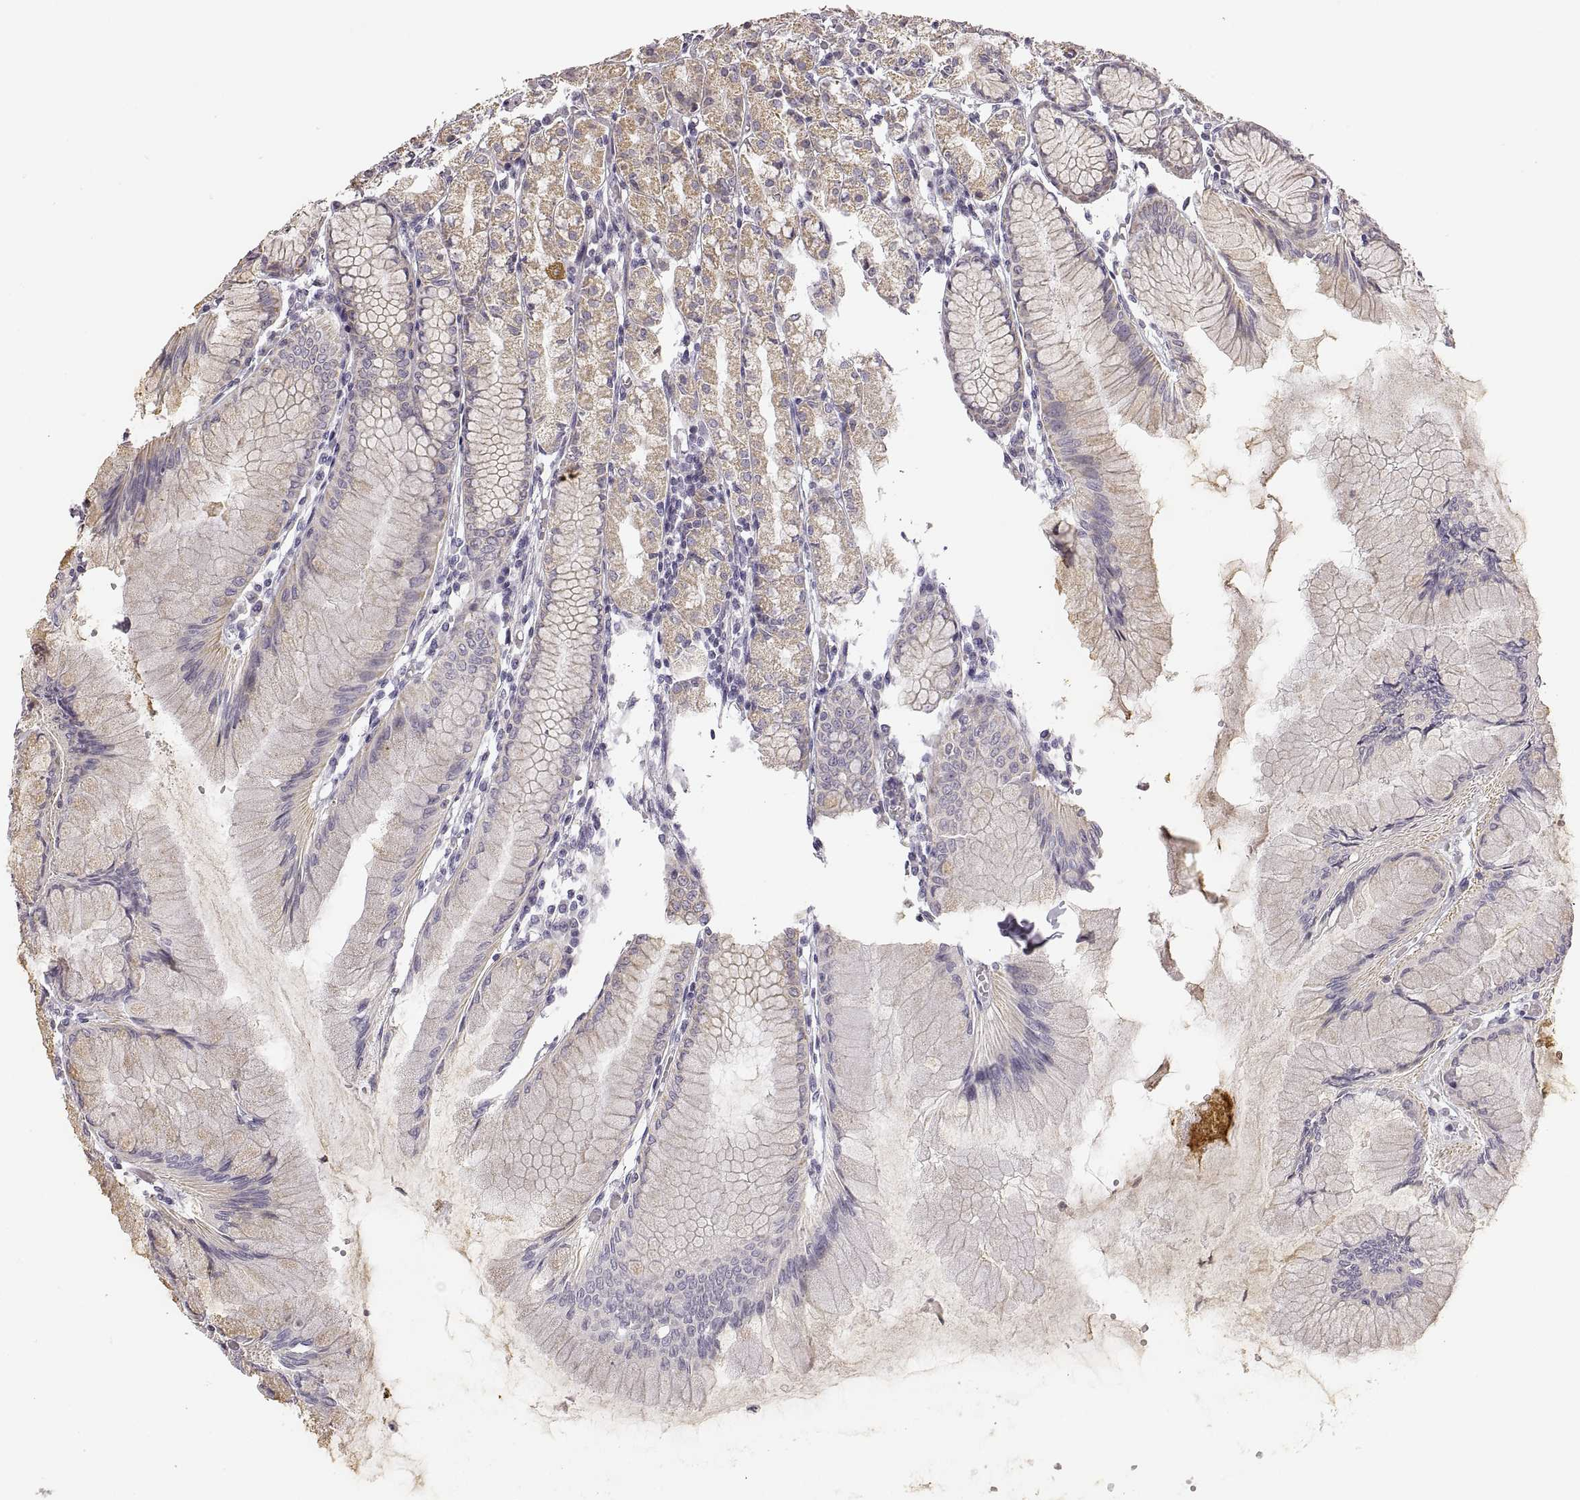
{"staining": {"intensity": "moderate", "quantity": "25%-75%", "location": "cytoplasmic/membranous"}, "tissue": "stomach", "cell_type": "Glandular cells", "image_type": "normal", "snomed": [{"axis": "morphology", "description": "Normal tissue, NOS"}, {"axis": "topography", "description": "Stomach"}], "caption": "Glandular cells demonstrate moderate cytoplasmic/membranous expression in about 25%-75% of cells in benign stomach.", "gene": "RDH13", "patient": {"sex": "female", "age": 57}}